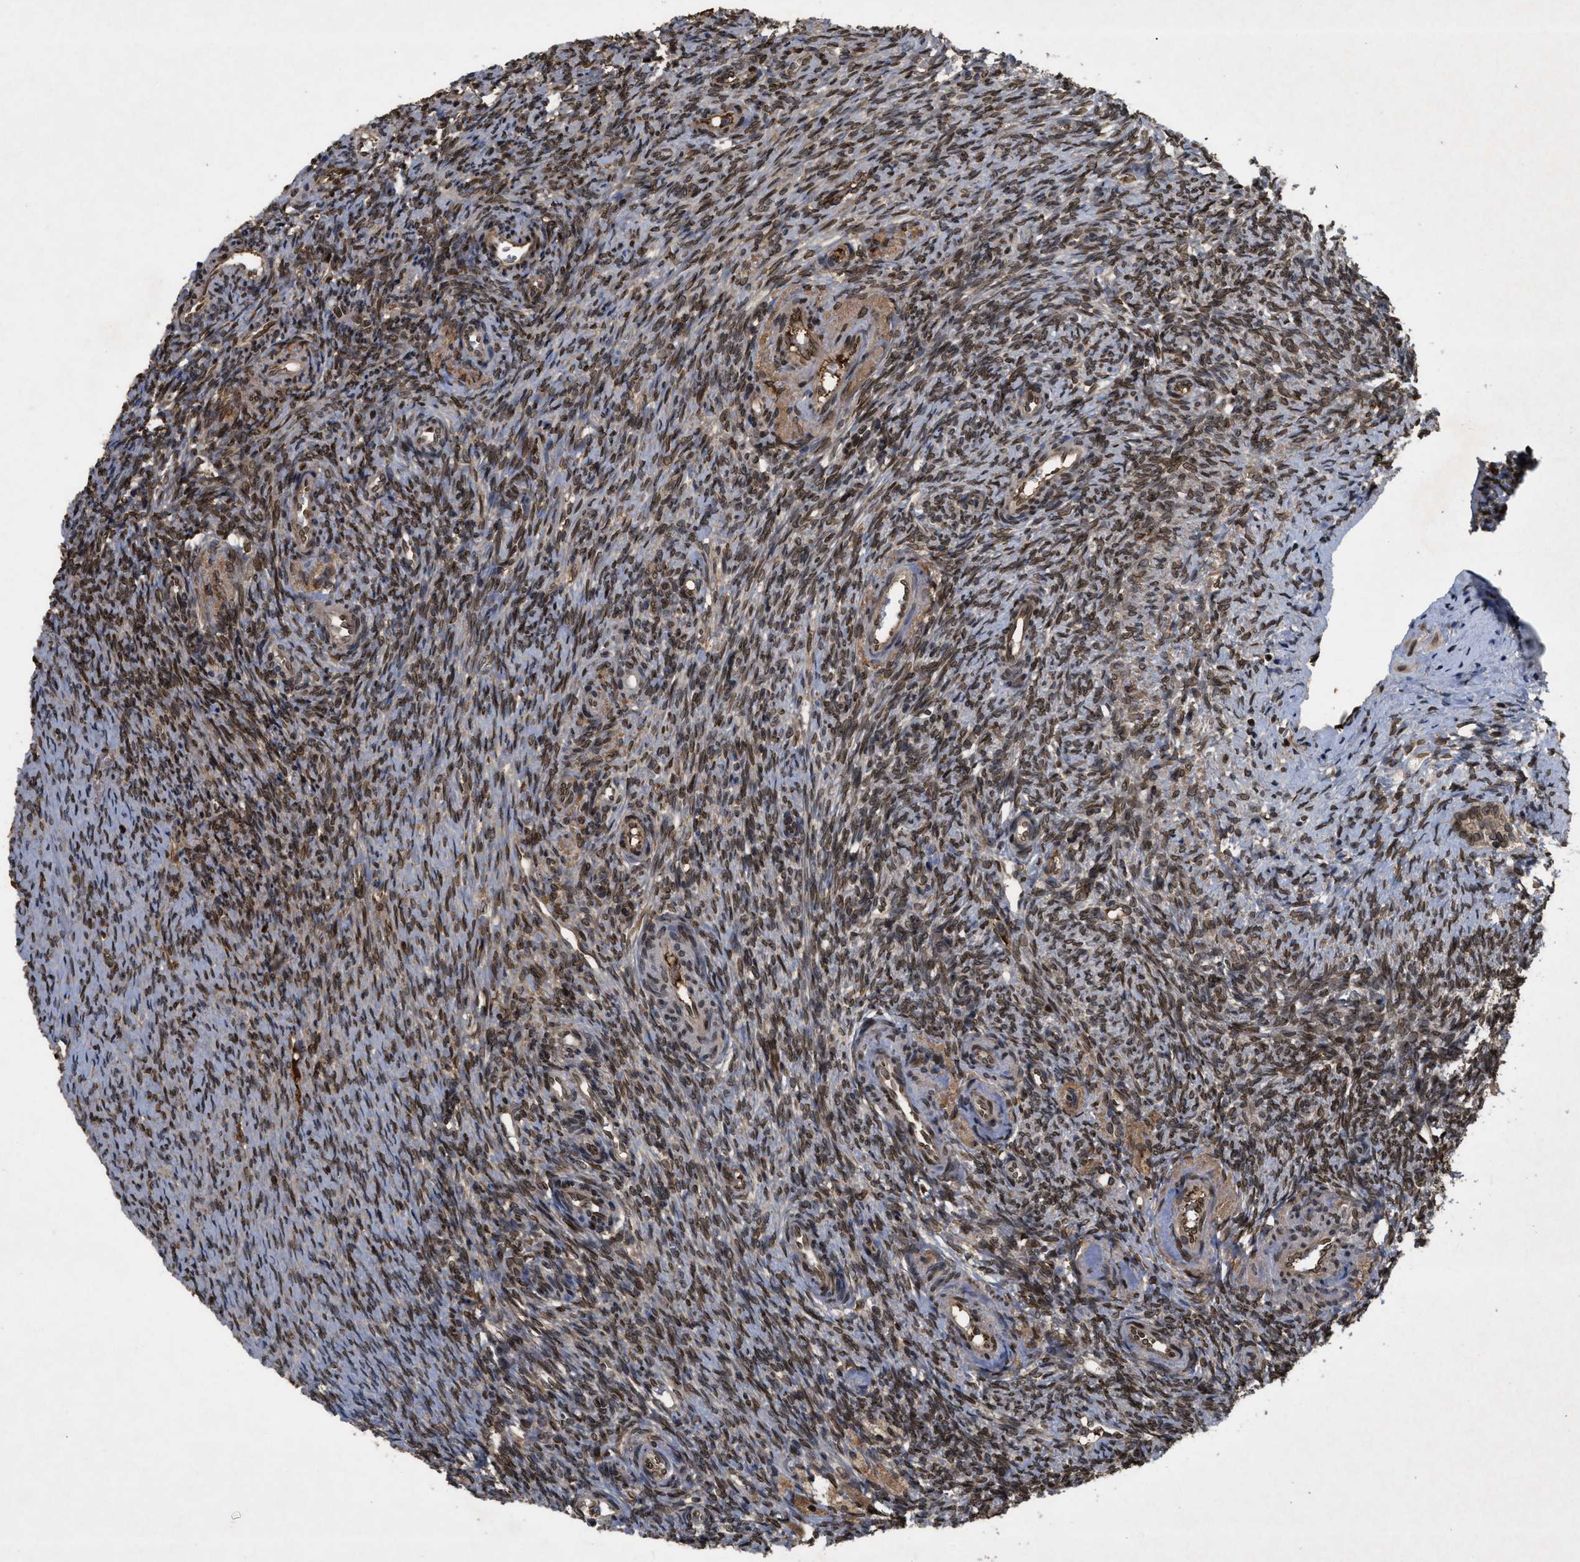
{"staining": {"intensity": "moderate", "quantity": ">75%", "location": "nuclear"}, "tissue": "ovary", "cell_type": "Ovarian stroma cells", "image_type": "normal", "snomed": [{"axis": "morphology", "description": "Normal tissue, NOS"}, {"axis": "topography", "description": "Ovary"}], "caption": "An image of ovary stained for a protein shows moderate nuclear brown staining in ovarian stroma cells.", "gene": "CRY1", "patient": {"sex": "female", "age": 41}}